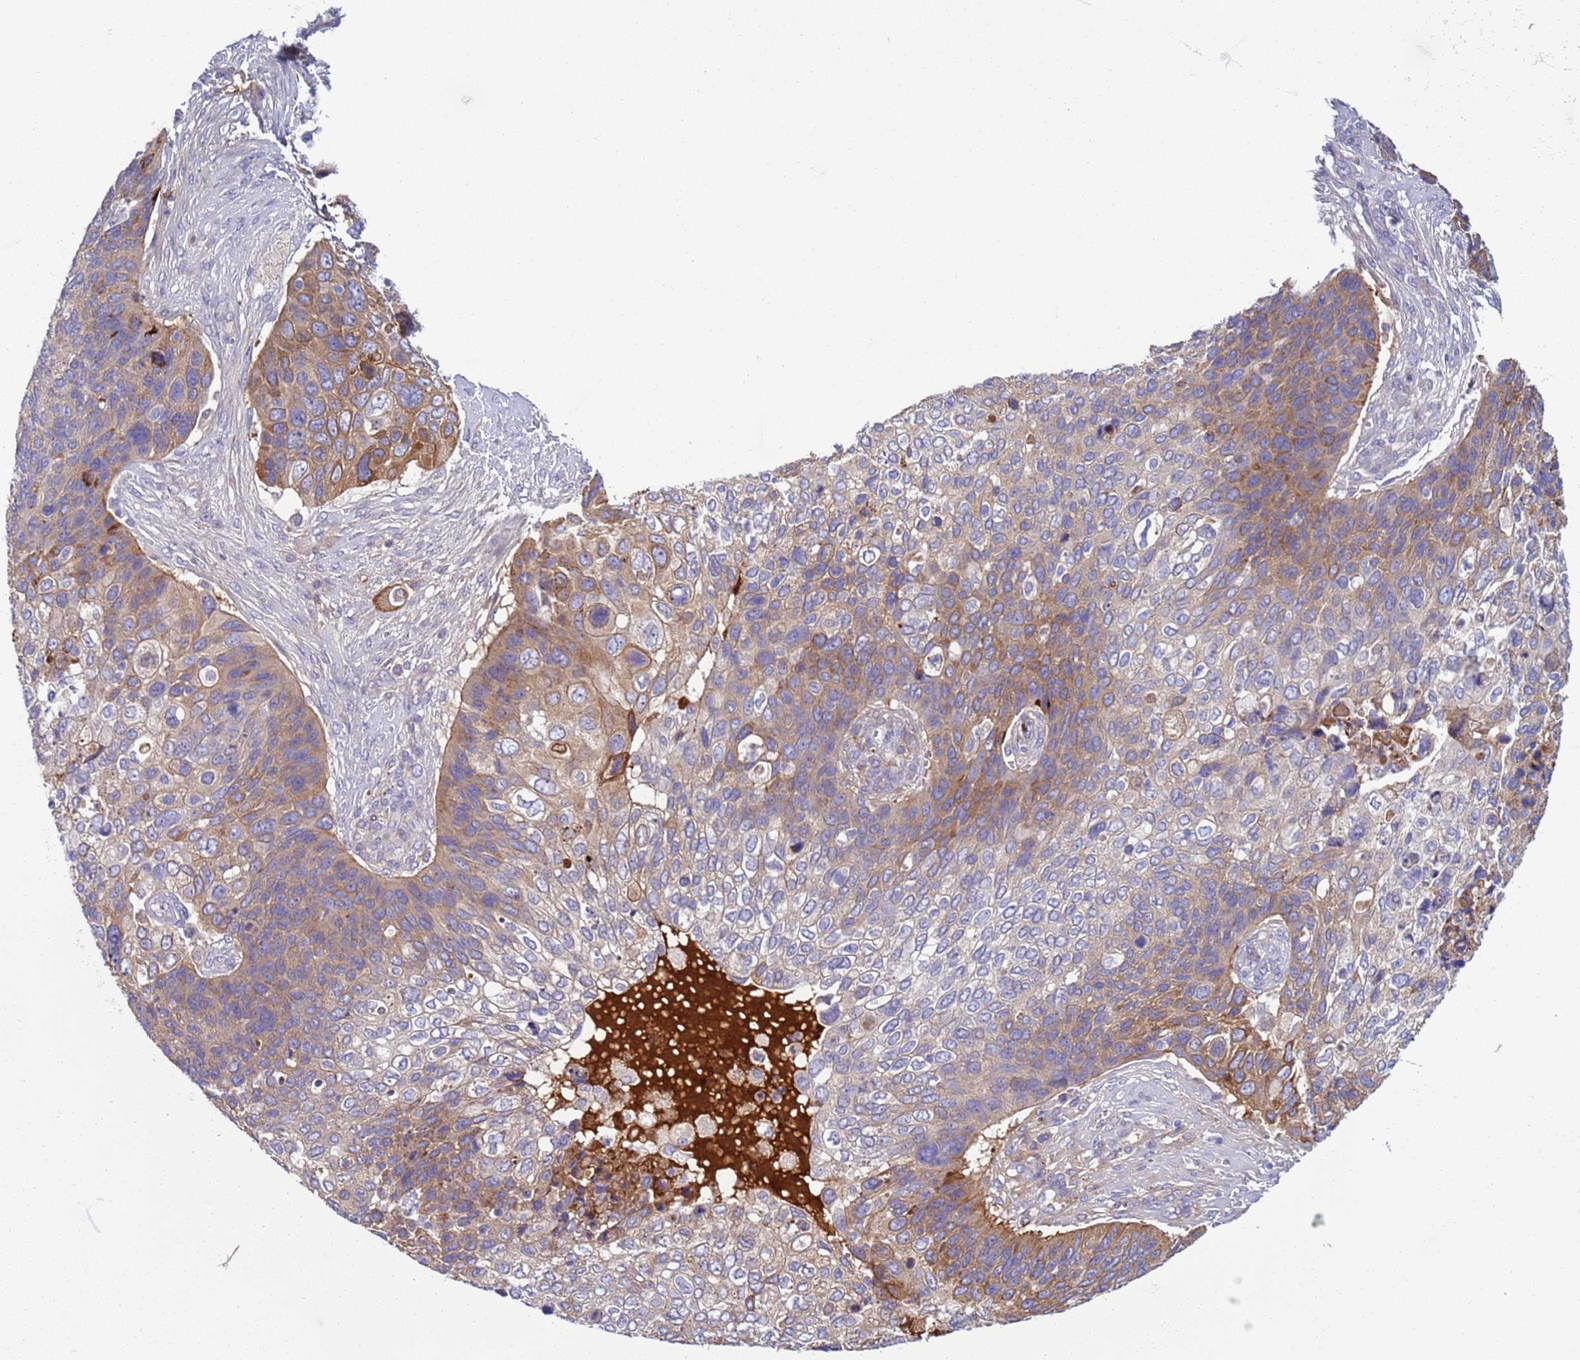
{"staining": {"intensity": "moderate", "quantity": "<25%", "location": "cytoplasmic/membranous"}, "tissue": "skin cancer", "cell_type": "Tumor cells", "image_type": "cancer", "snomed": [{"axis": "morphology", "description": "Basal cell carcinoma"}, {"axis": "topography", "description": "Skin"}], "caption": "Human skin cancer (basal cell carcinoma) stained for a protein (brown) shows moderate cytoplasmic/membranous positive positivity in approximately <25% of tumor cells.", "gene": "TRIM51", "patient": {"sex": "female", "age": 74}}